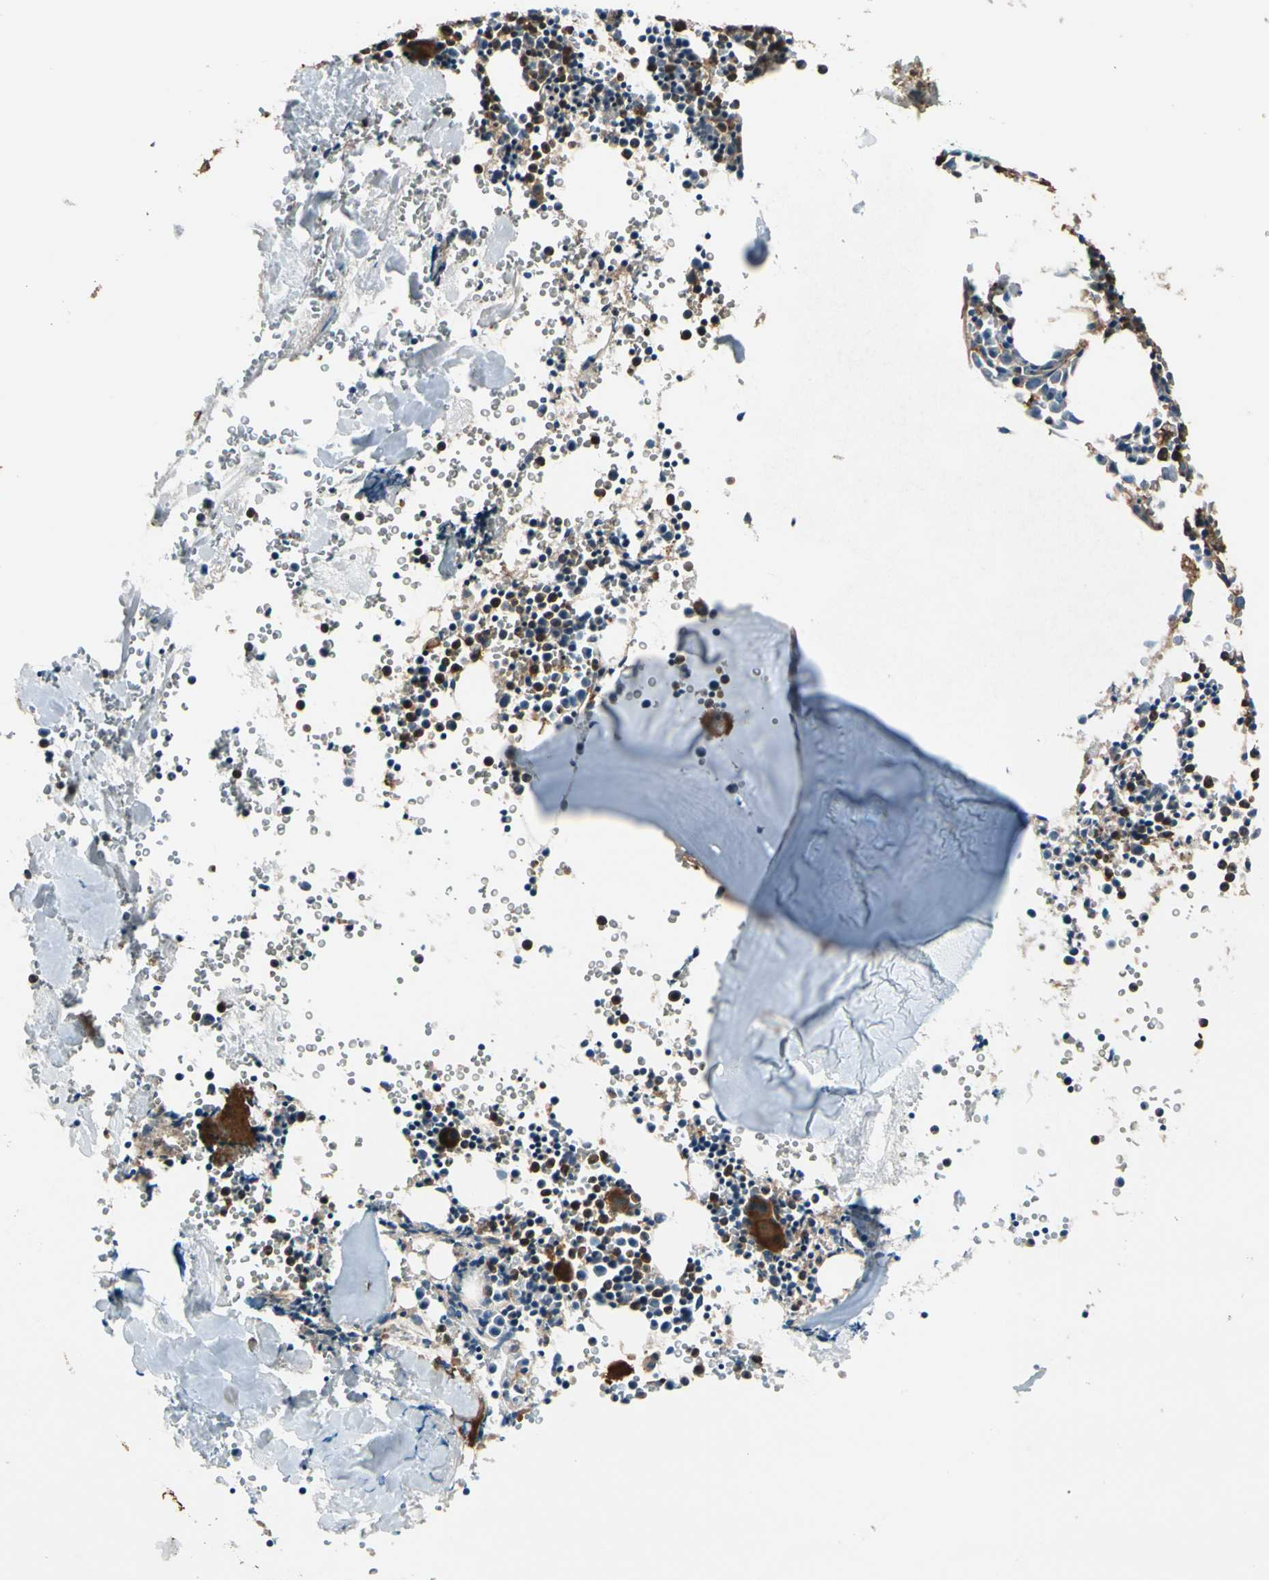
{"staining": {"intensity": "strong", "quantity": "25%-75%", "location": "cytoplasmic/membranous"}, "tissue": "bone marrow", "cell_type": "Hematopoietic cells", "image_type": "normal", "snomed": [{"axis": "morphology", "description": "Normal tissue, NOS"}, {"axis": "morphology", "description": "Inflammation, NOS"}, {"axis": "topography", "description": "Bone marrow"}], "caption": "This is a photomicrograph of immunohistochemistry (IHC) staining of normal bone marrow, which shows strong positivity in the cytoplasmic/membranous of hematopoietic cells.", "gene": "STX11", "patient": {"sex": "female", "age": 17}}